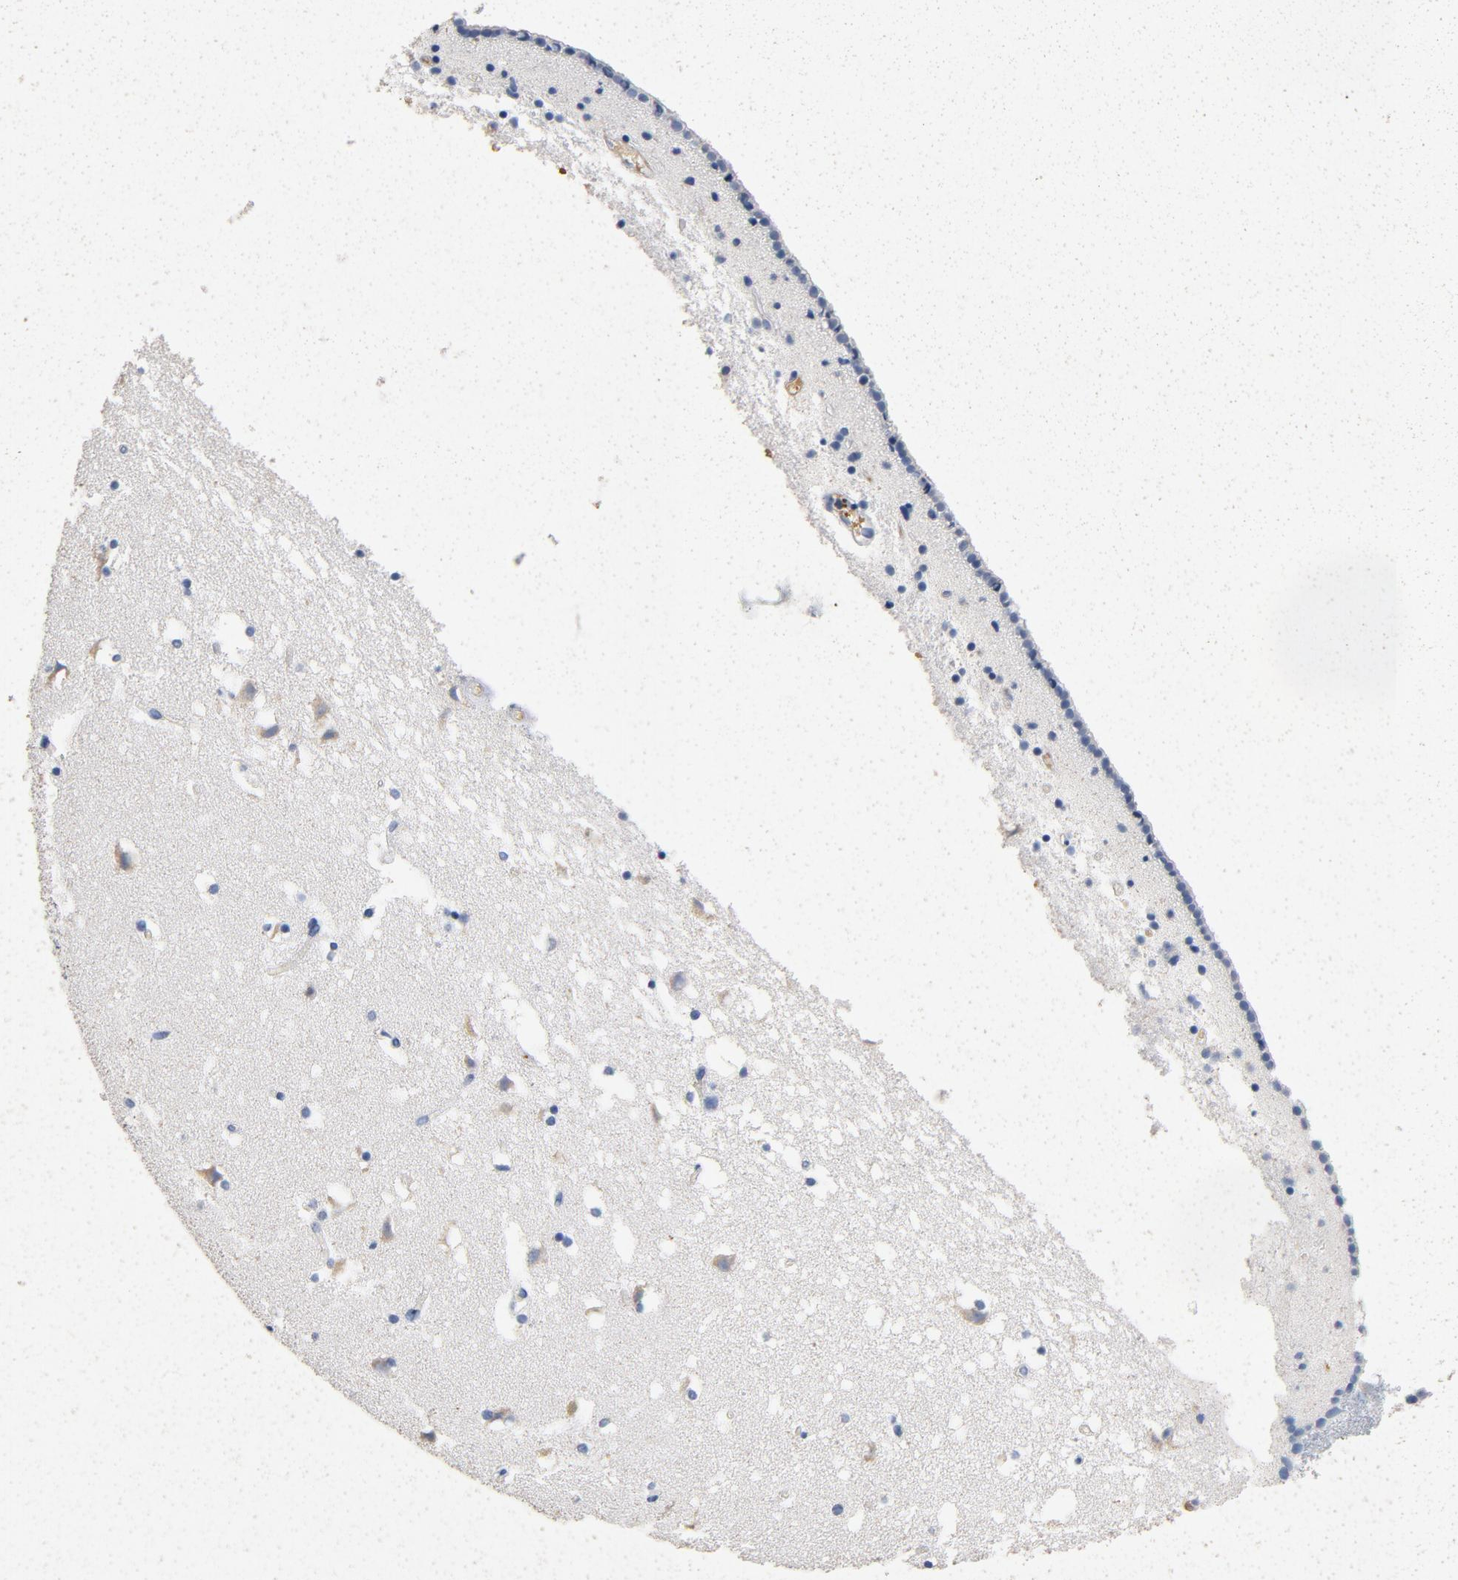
{"staining": {"intensity": "negative", "quantity": "none", "location": "none"}, "tissue": "caudate", "cell_type": "Glial cells", "image_type": "normal", "snomed": [{"axis": "morphology", "description": "Normal tissue, NOS"}, {"axis": "topography", "description": "Lateral ventricle wall"}], "caption": "A high-resolution photomicrograph shows immunohistochemistry staining of normal caudate, which exhibits no significant positivity in glial cells.", "gene": "LMAN2", "patient": {"sex": "male", "age": 45}}